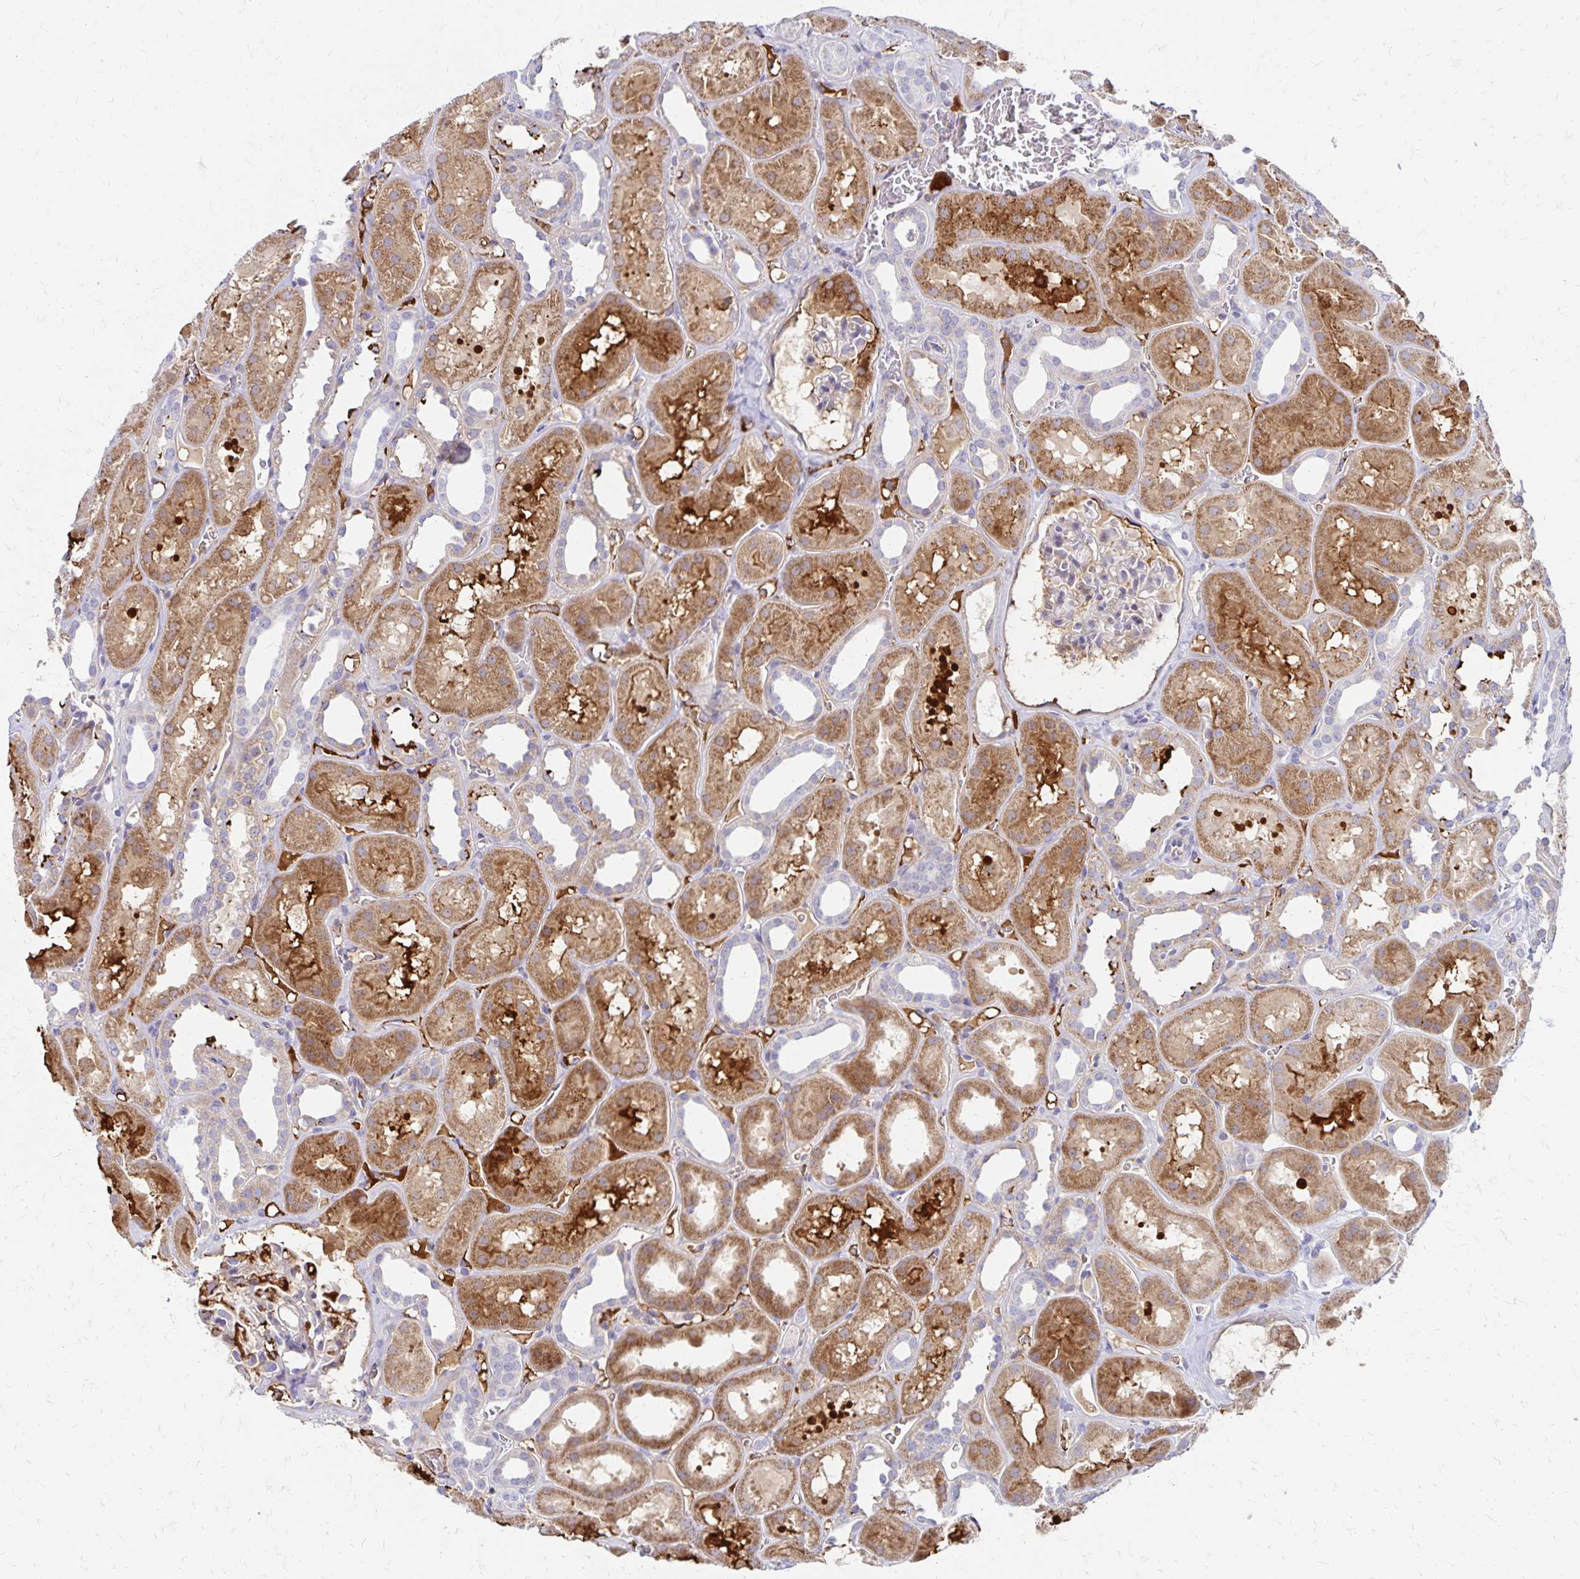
{"staining": {"intensity": "moderate", "quantity": "<25%", "location": "cytoplasmic/membranous"}, "tissue": "kidney", "cell_type": "Cells in glomeruli", "image_type": "normal", "snomed": [{"axis": "morphology", "description": "Normal tissue, NOS"}, {"axis": "topography", "description": "Kidney"}], "caption": "This image reveals benign kidney stained with immunohistochemistry (IHC) to label a protein in brown. The cytoplasmic/membranous of cells in glomeruli show moderate positivity for the protein. Nuclei are counter-stained blue.", "gene": "NECAP1", "patient": {"sex": "female", "age": 41}}